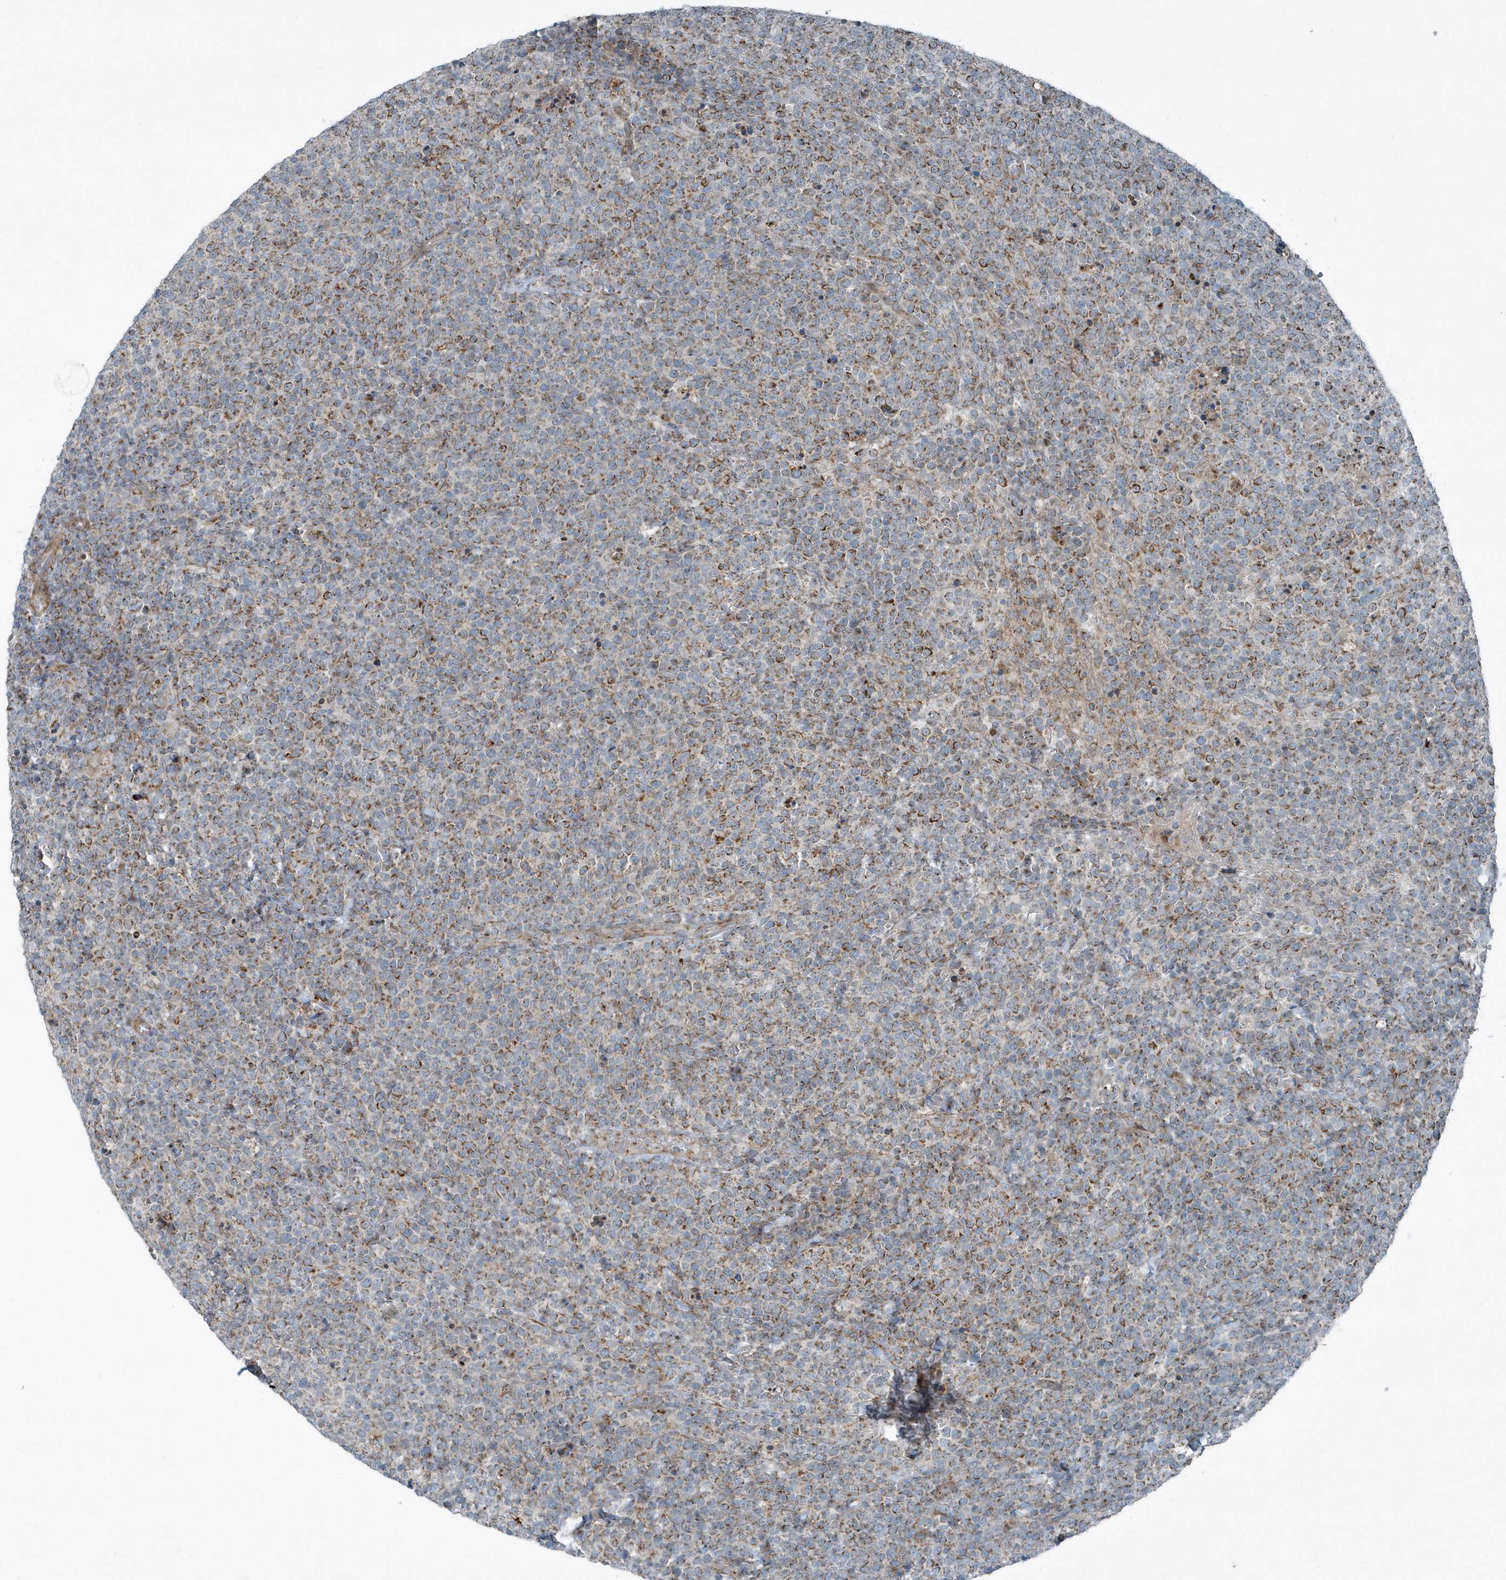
{"staining": {"intensity": "moderate", "quantity": "25%-75%", "location": "cytoplasmic/membranous"}, "tissue": "lymphoma", "cell_type": "Tumor cells", "image_type": "cancer", "snomed": [{"axis": "morphology", "description": "Malignant lymphoma, non-Hodgkin's type, High grade"}, {"axis": "topography", "description": "Lymph node"}], "caption": "Protein analysis of high-grade malignant lymphoma, non-Hodgkin's type tissue reveals moderate cytoplasmic/membranous expression in approximately 25%-75% of tumor cells.", "gene": "GCC2", "patient": {"sex": "male", "age": 61}}